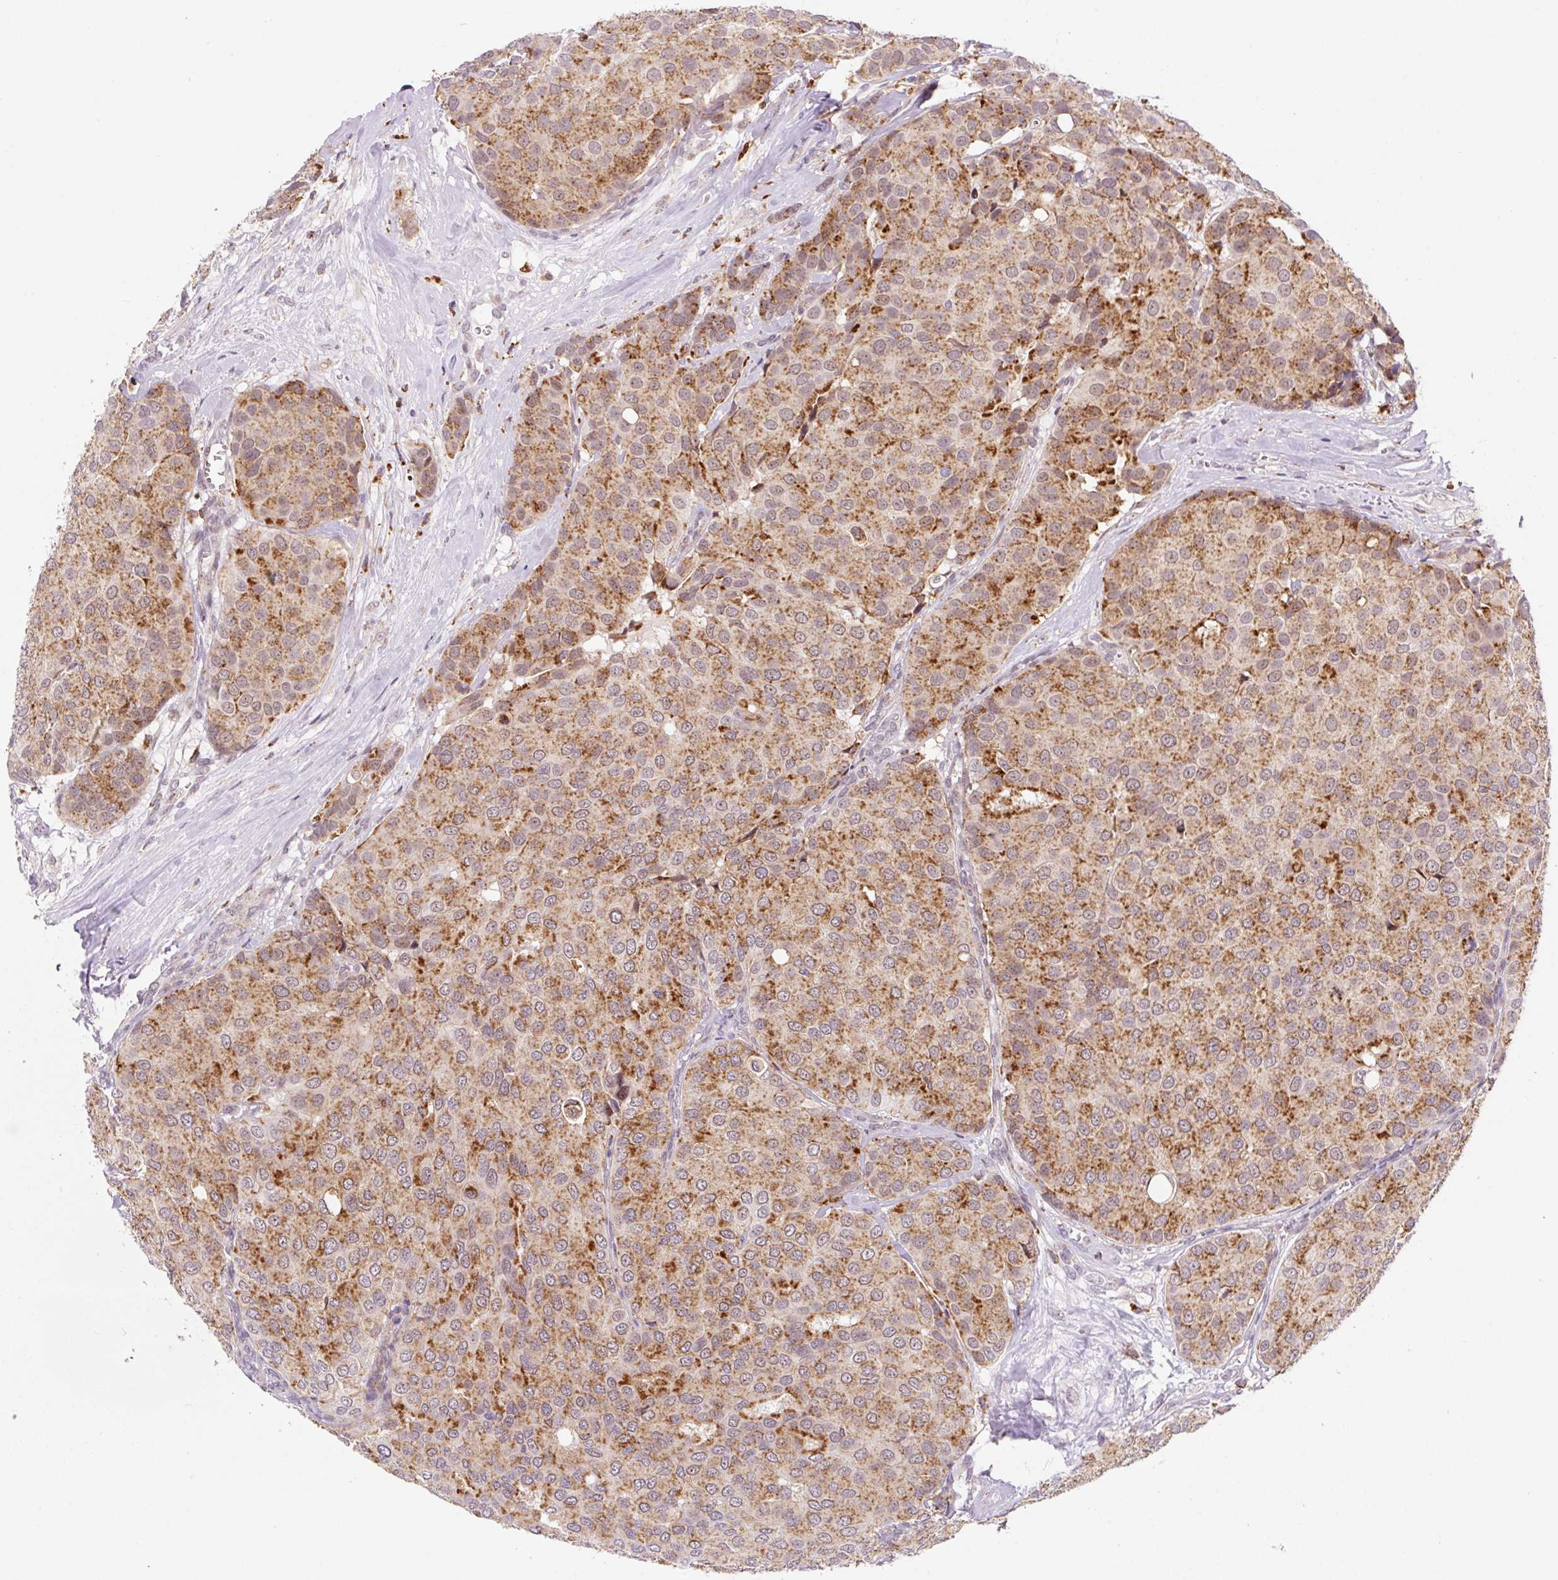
{"staining": {"intensity": "moderate", "quantity": ">75%", "location": "cytoplasmic/membranous"}, "tissue": "breast cancer", "cell_type": "Tumor cells", "image_type": "cancer", "snomed": [{"axis": "morphology", "description": "Duct carcinoma"}, {"axis": "topography", "description": "Breast"}], "caption": "Protein expression analysis of breast intraductal carcinoma reveals moderate cytoplasmic/membranous staining in about >75% of tumor cells.", "gene": "CEBPZOS", "patient": {"sex": "female", "age": 70}}